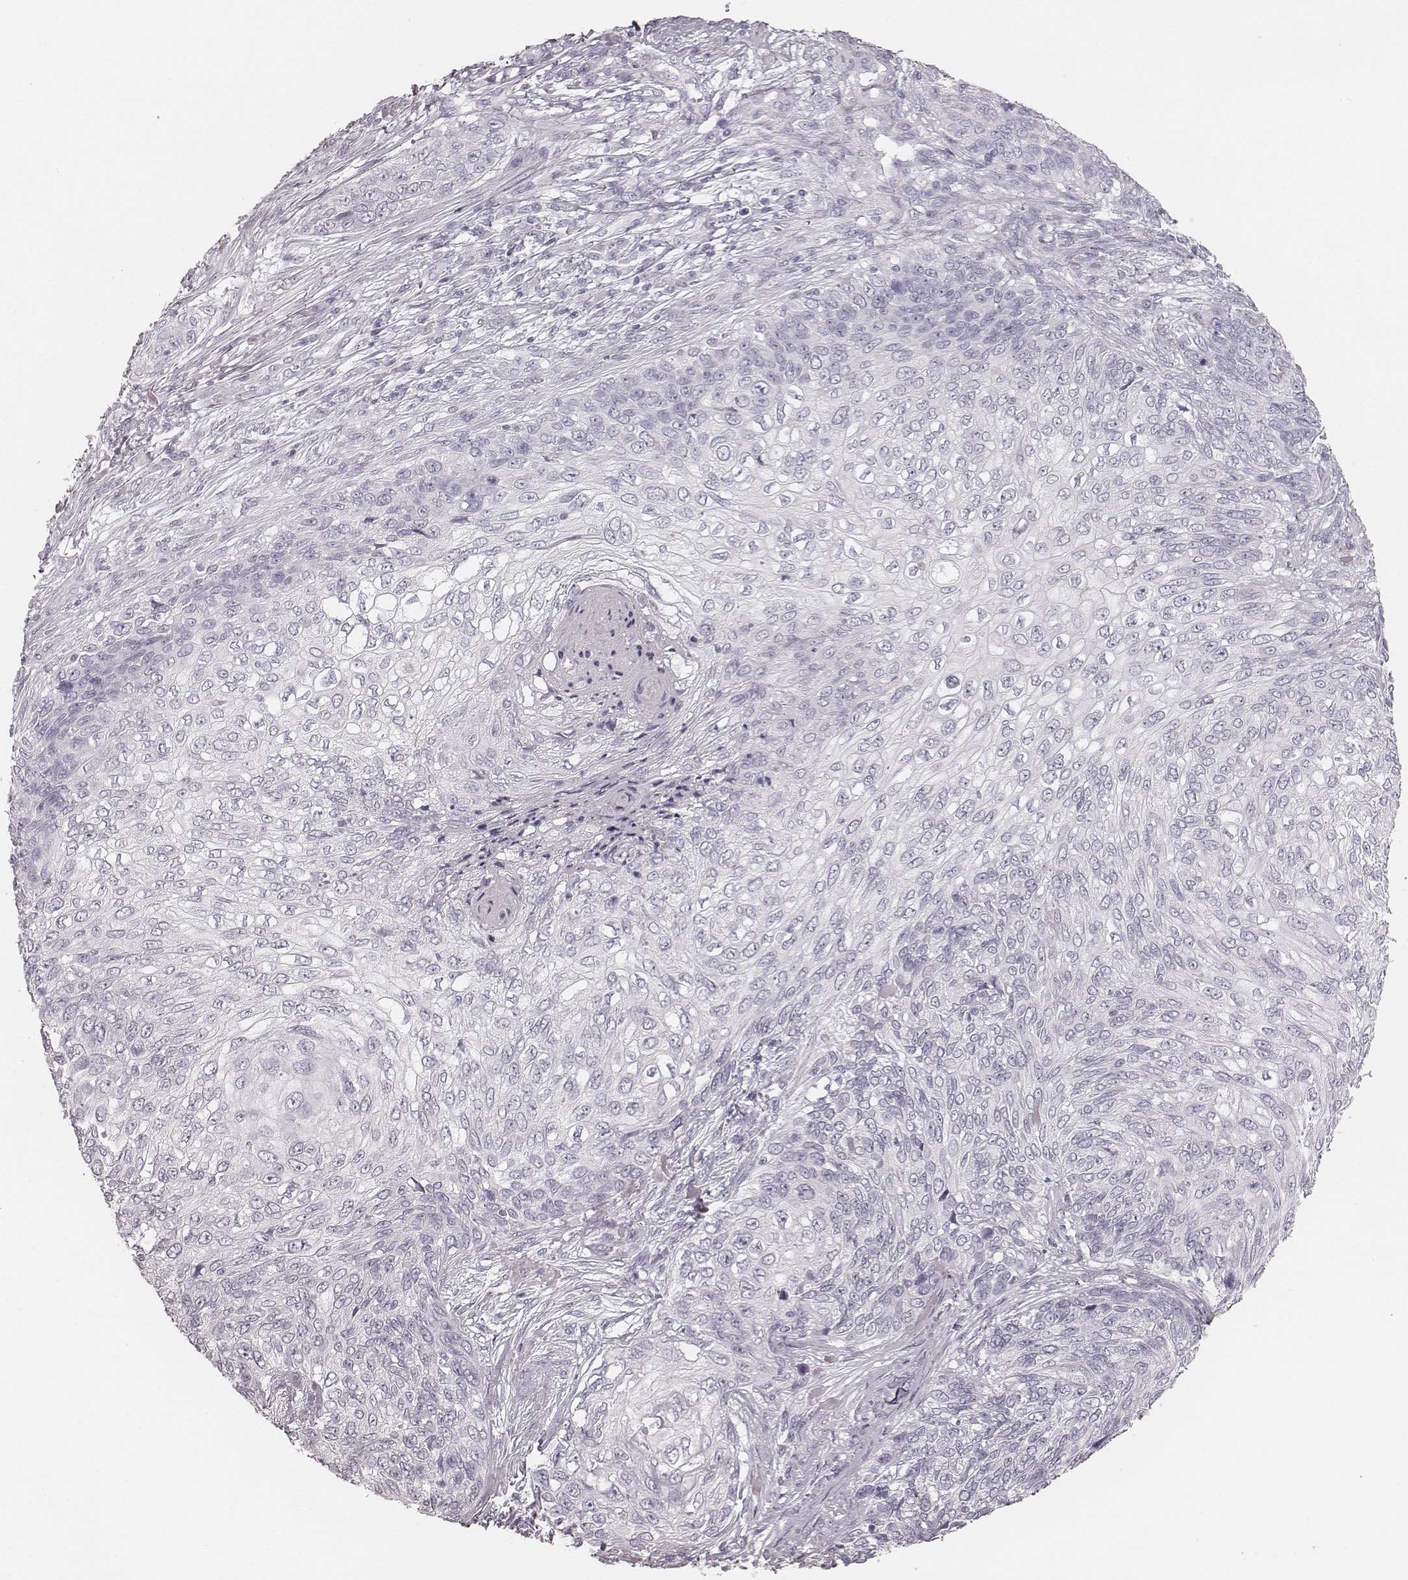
{"staining": {"intensity": "negative", "quantity": "none", "location": "none"}, "tissue": "skin cancer", "cell_type": "Tumor cells", "image_type": "cancer", "snomed": [{"axis": "morphology", "description": "Squamous cell carcinoma, NOS"}, {"axis": "topography", "description": "Skin"}], "caption": "This is an immunohistochemistry (IHC) photomicrograph of skin cancer (squamous cell carcinoma). There is no positivity in tumor cells.", "gene": "KRT34", "patient": {"sex": "male", "age": 92}}